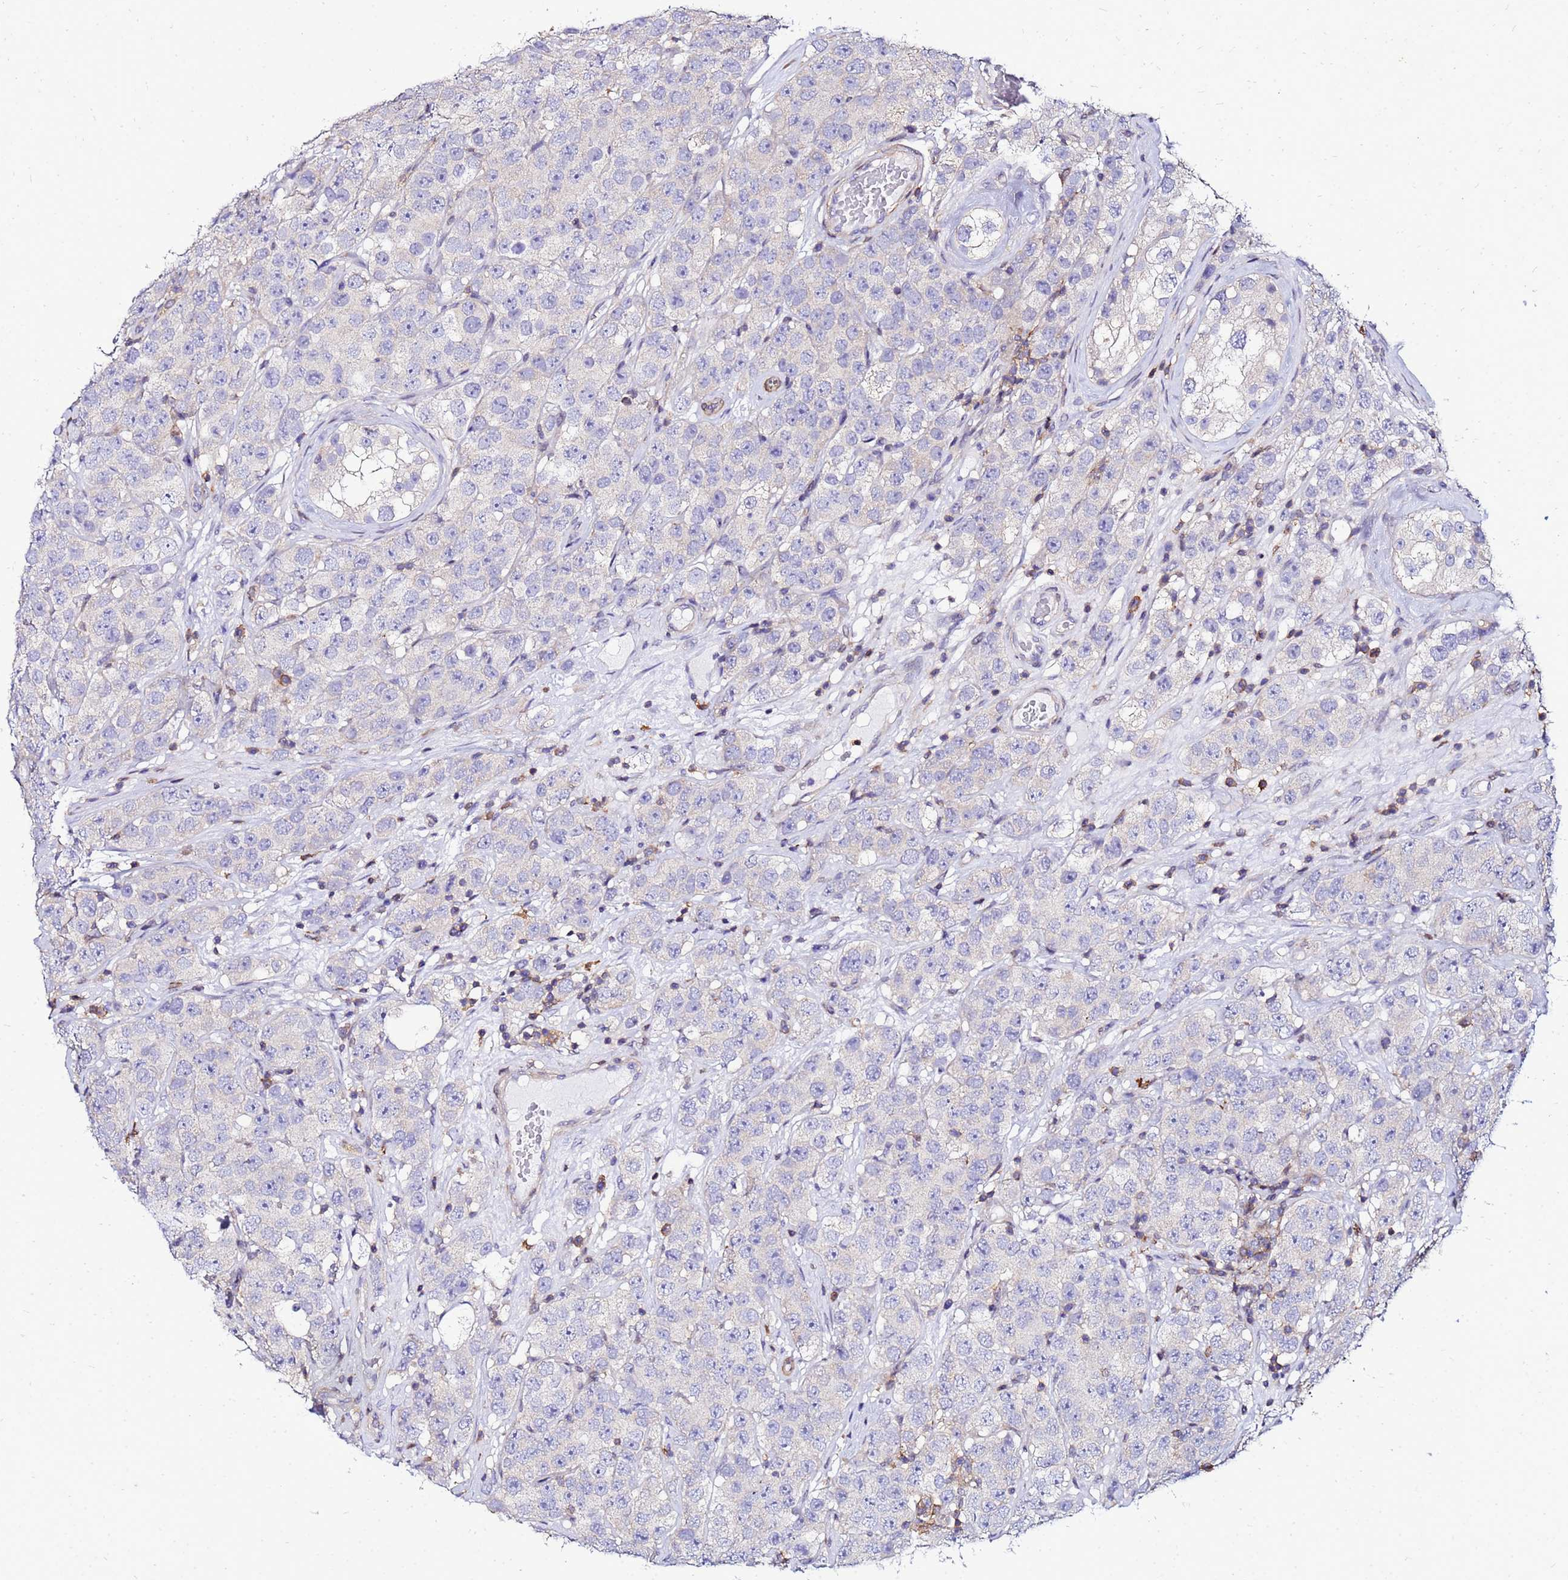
{"staining": {"intensity": "negative", "quantity": "none", "location": "none"}, "tissue": "testis cancer", "cell_type": "Tumor cells", "image_type": "cancer", "snomed": [{"axis": "morphology", "description": "Seminoma, NOS"}, {"axis": "topography", "description": "Testis"}], "caption": "There is no significant positivity in tumor cells of testis cancer.", "gene": "DBNDD2", "patient": {"sex": "male", "age": 28}}